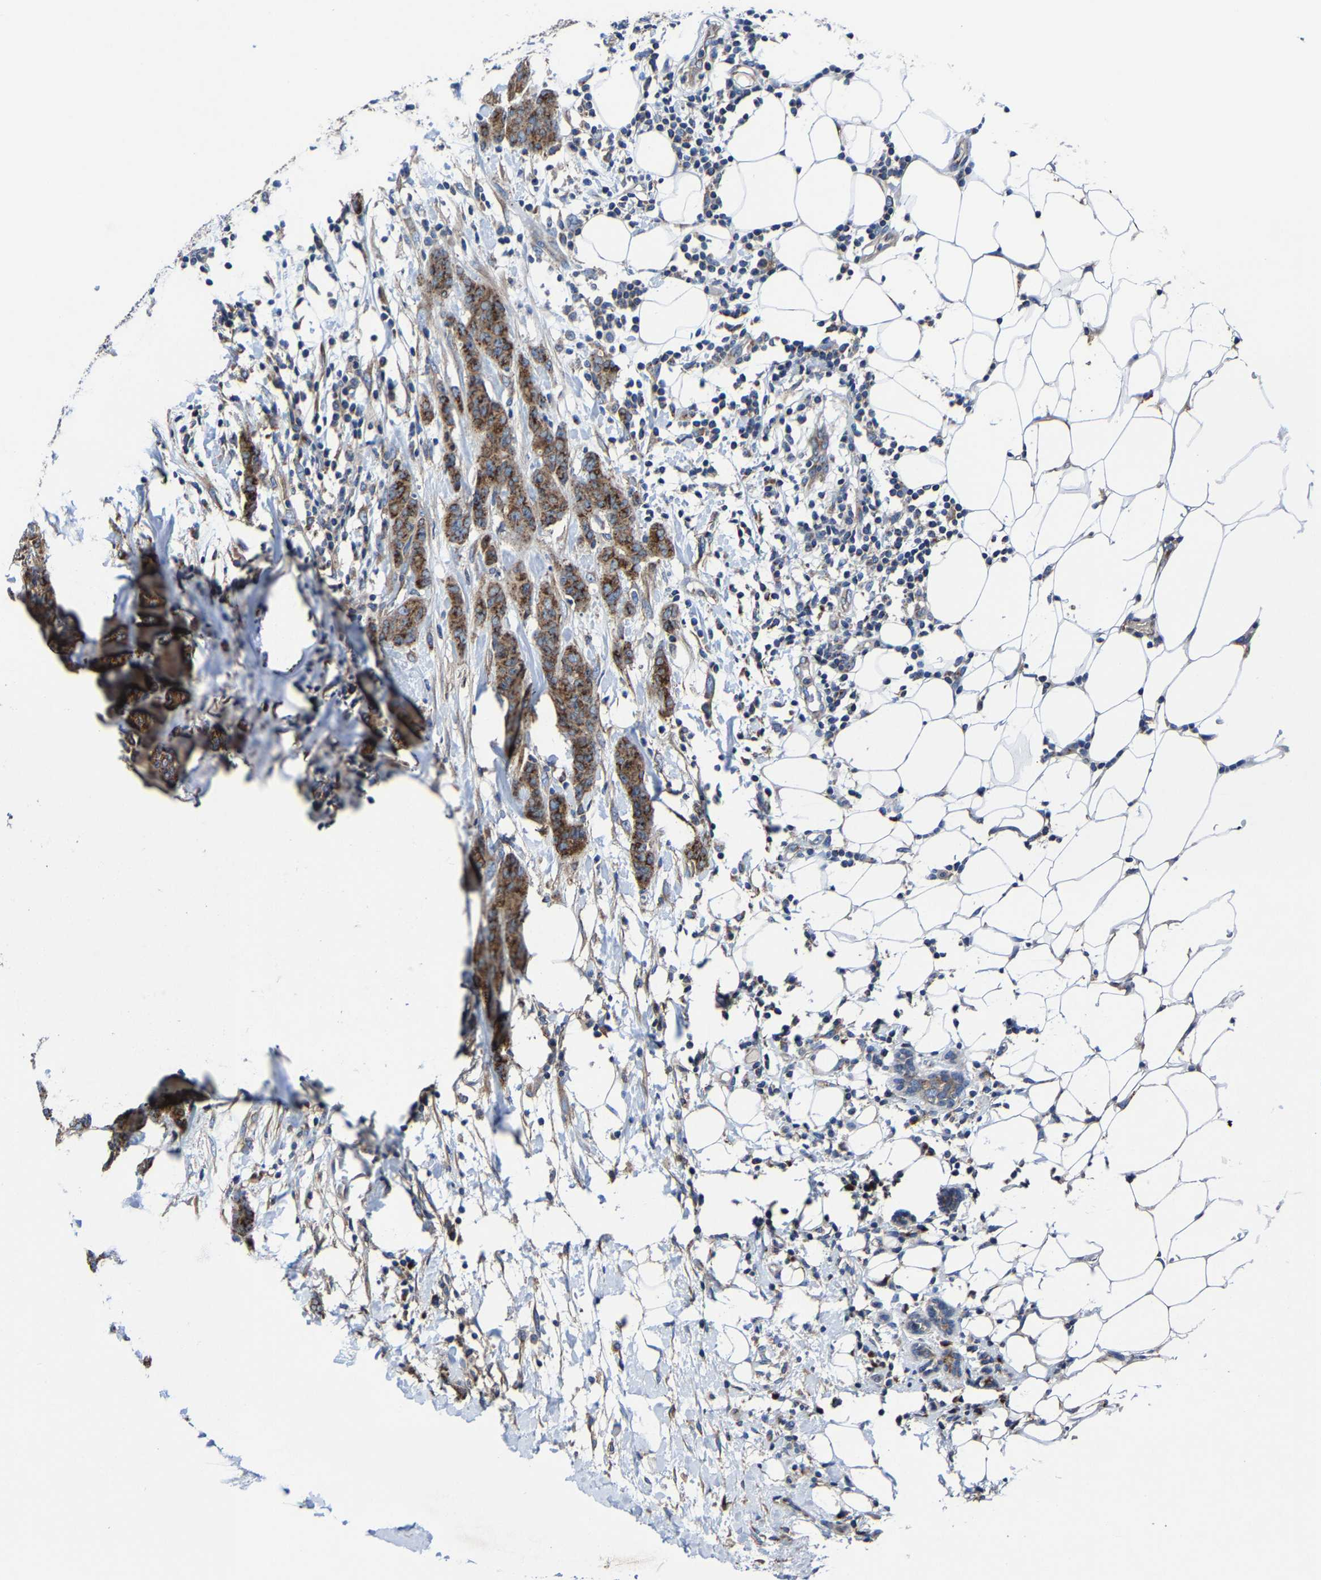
{"staining": {"intensity": "strong", "quantity": "25%-75%", "location": "cytoplasmic/membranous"}, "tissue": "breast cancer", "cell_type": "Tumor cells", "image_type": "cancer", "snomed": [{"axis": "morphology", "description": "Normal tissue, NOS"}, {"axis": "morphology", "description": "Duct carcinoma"}, {"axis": "topography", "description": "Breast"}], "caption": "Immunohistochemical staining of breast intraductal carcinoma shows high levels of strong cytoplasmic/membranous protein positivity in approximately 25%-75% of tumor cells. The staining was performed using DAB (3,3'-diaminobenzidine), with brown indicating positive protein expression. Nuclei are stained blue with hematoxylin.", "gene": "EBAG9", "patient": {"sex": "female", "age": 40}}